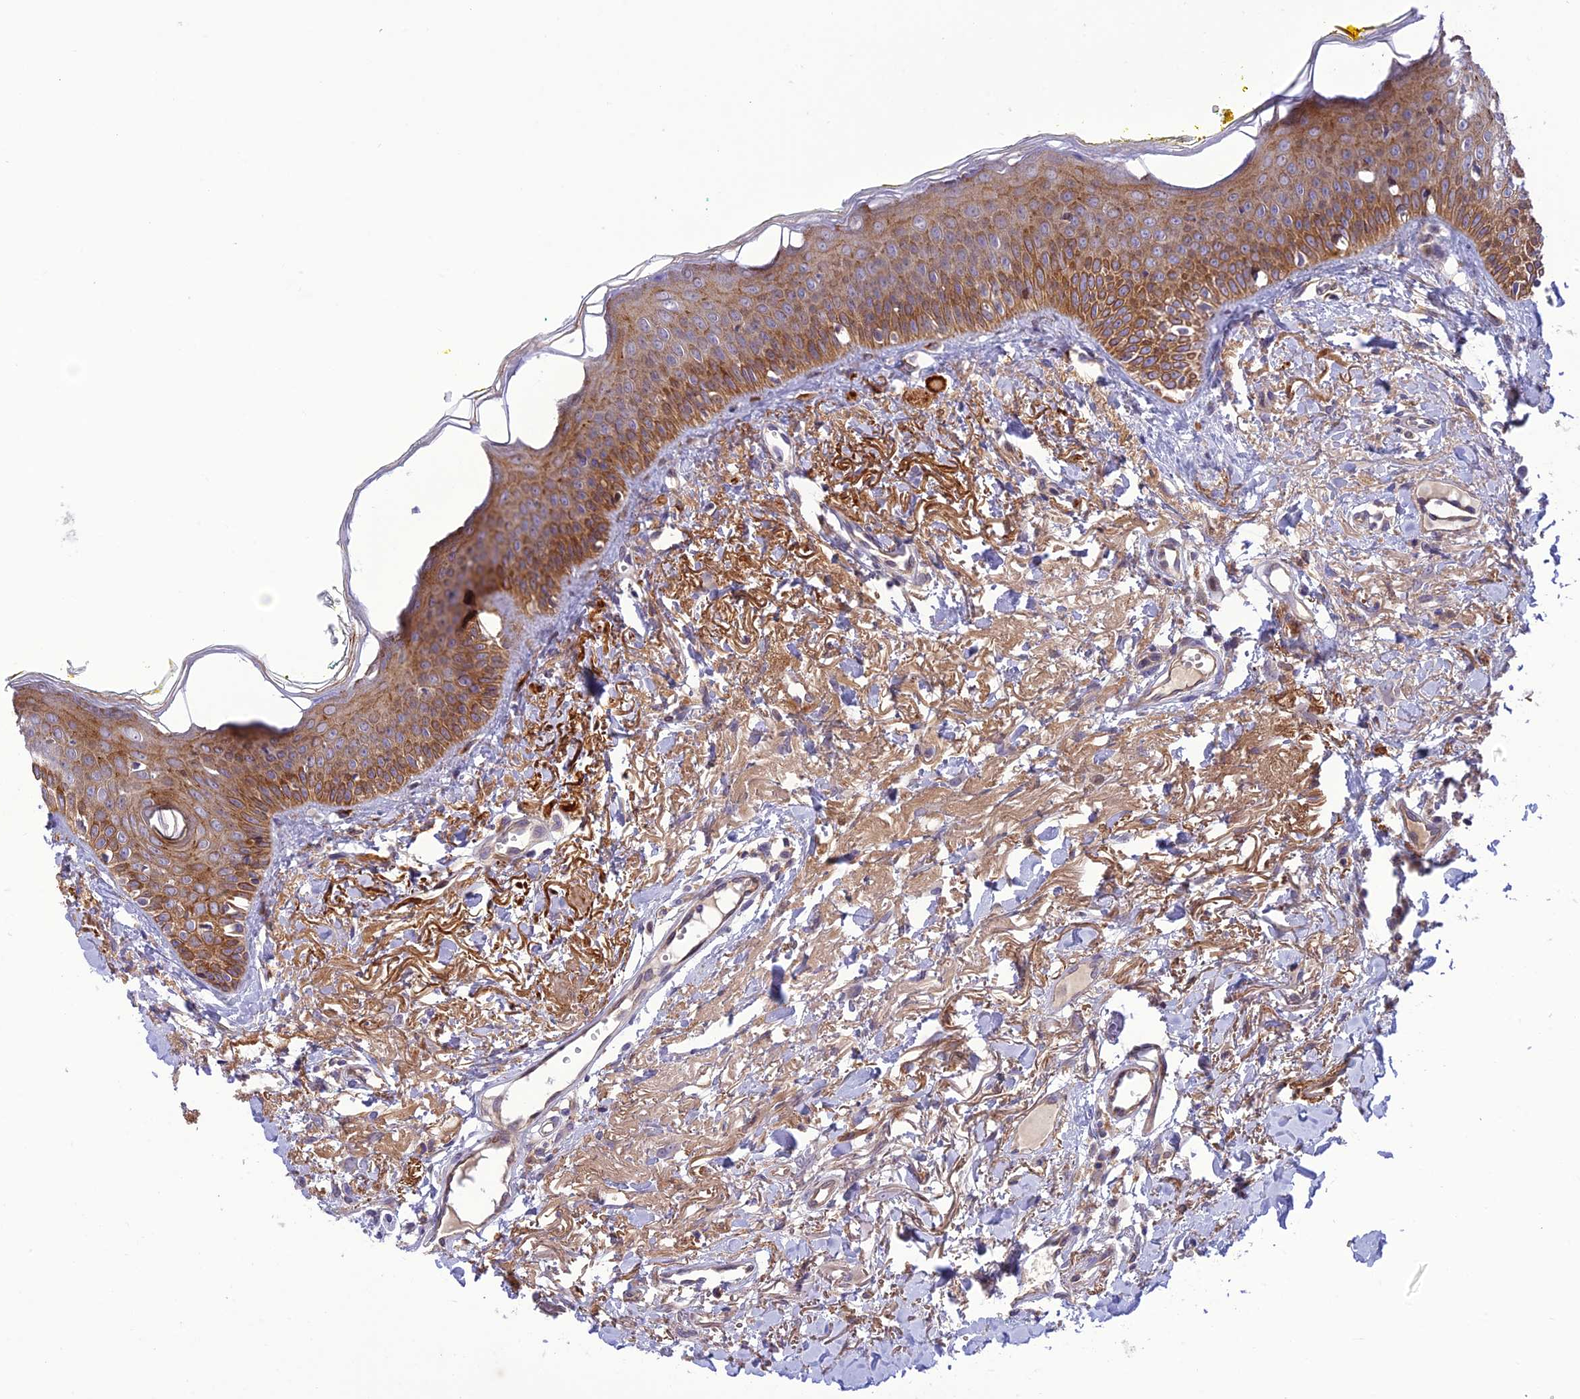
{"staining": {"intensity": "strong", "quantity": ">75%", "location": "cytoplasmic/membranous"}, "tissue": "oral mucosa", "cell_type": "Squamous epithelial cells", "image_type": "normal", "snomed": [{"axis": "morphology", "description": "Normal tissue, NOS"}, {"axis": "topography", "description": "Oral tissue"}], "caption": "This histopathology image displays benign oral mucosa stained with immunohistochemistry to label a protein in brown. The cytoplasmic/membranous of squamous epithelial cells show strong positivity for the protein. Nuclei are counter-stained blue.", "gene": "JMY", "patient": {"sex": "female", "age": 70}}